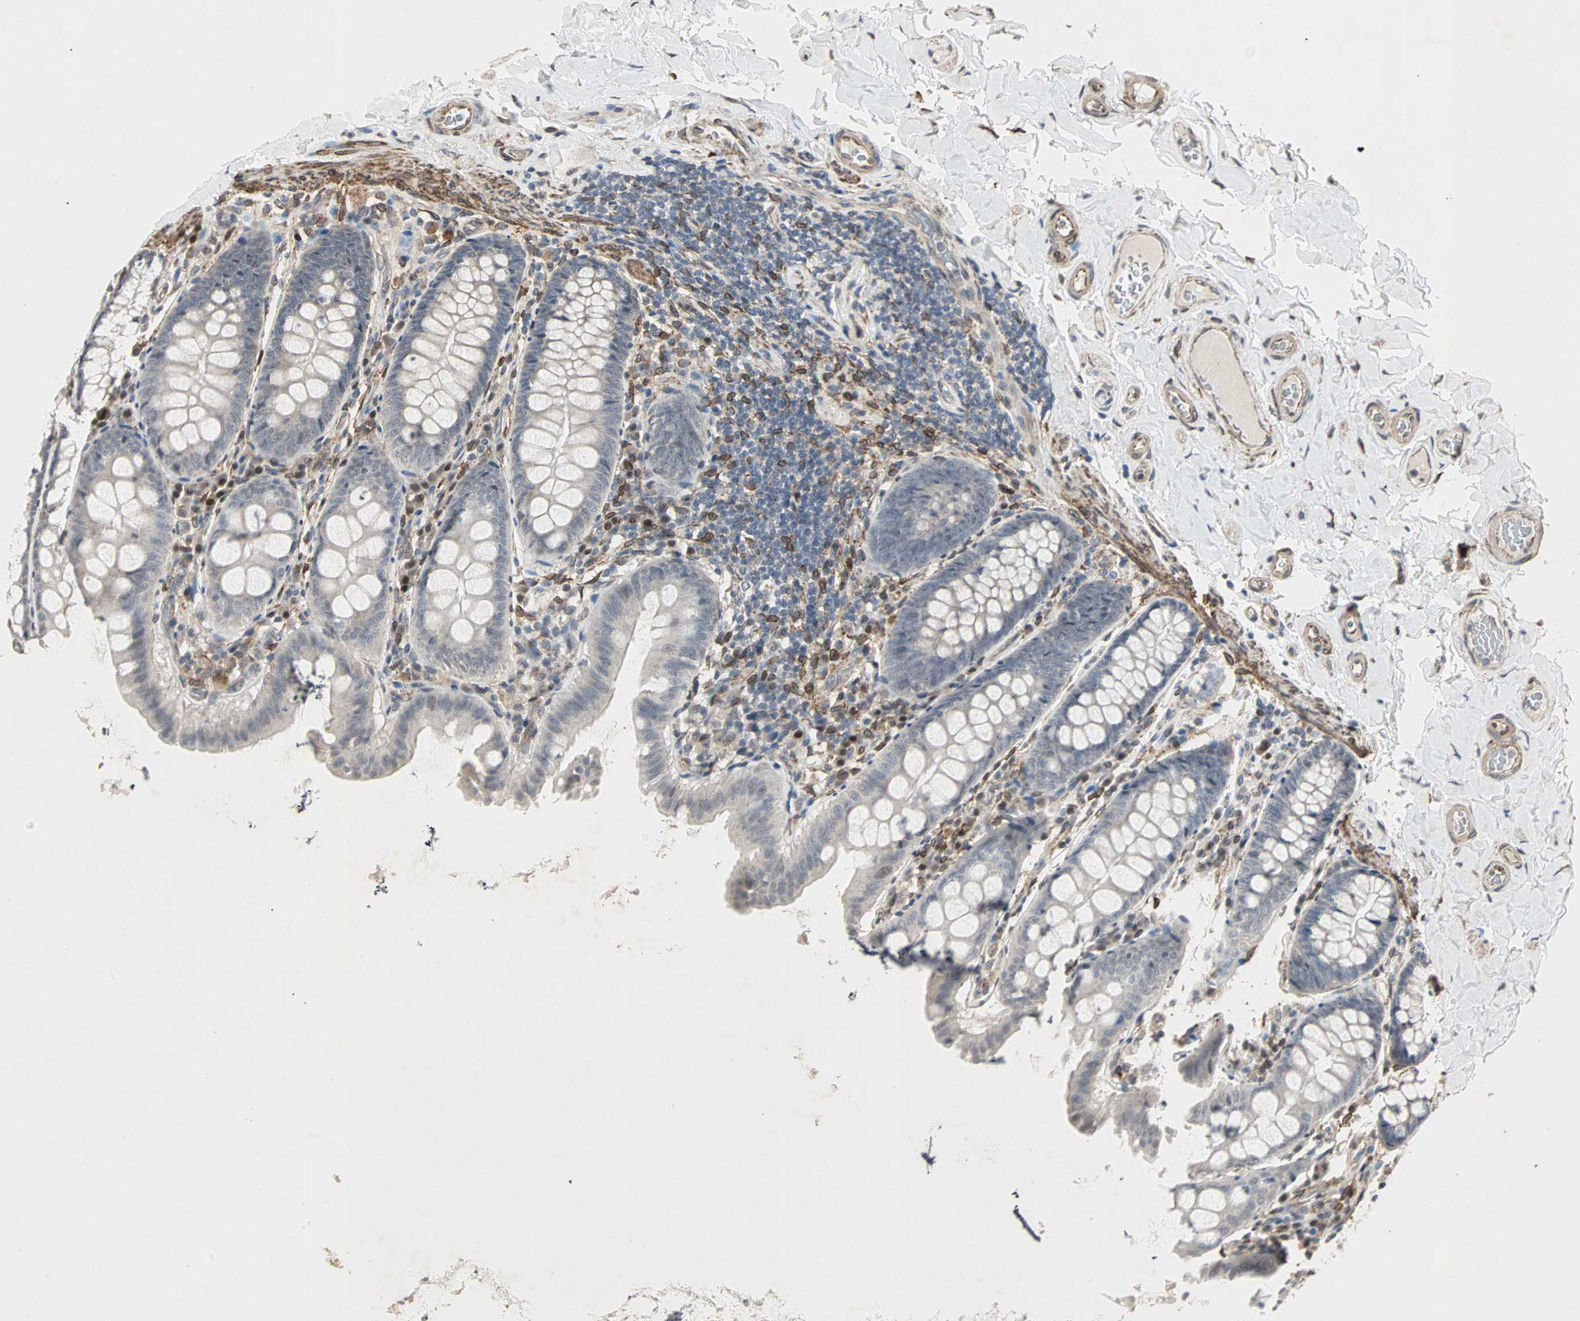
{"staining": {"intensity": "weak", "quantity": ">75%", "location": "cytoplasmic/membranous"}, "tissue": "colon", "cell_type": "Endothelial cells", "image_type": "normal", "snomed": [{"axis": "morphology", "description": "Normal tissue, NOS"}, {"axis": "topography", "description": "Colon"}], "caption": "Human colon stained with a brown dye shows weak cytoplasmic/membranous positive staining in approximately >75% of endothelial cells.", "gene": "TRPV4", "patient": {"sex": "female", "age": 61}}